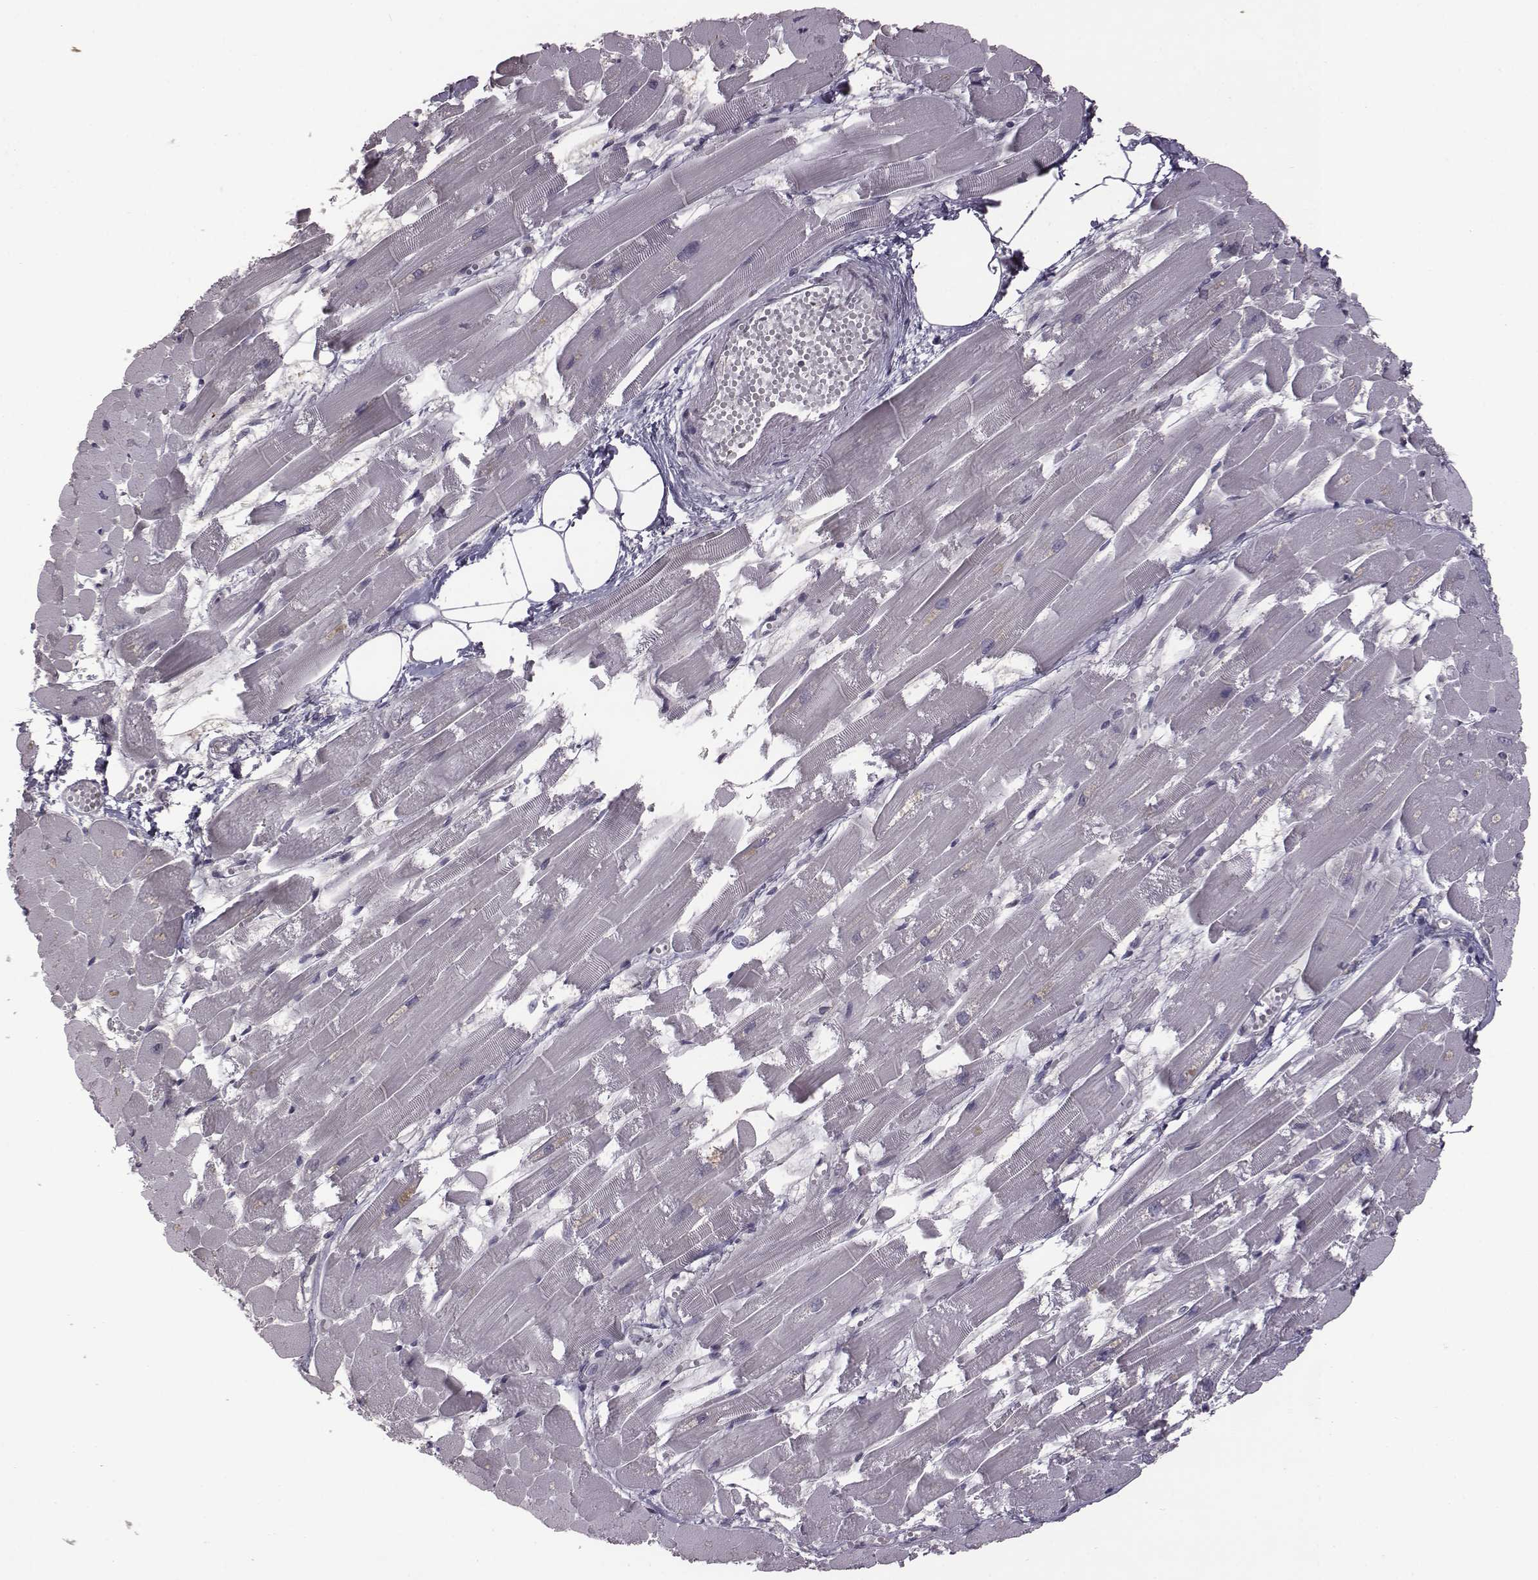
{"staining": {"intensity": "negative", "quantity": "none", "location": "none"}, "tissue": "heart muscle", "cell_type": "Cardiomyocytes", "image_type": "normal", "snomed": [{"axis": "morphology", "description": "Normal tissue, NOS"}, {"axis": "topography", "description": "Heart"}], "caption": "This image is of benign heart muscle stained with immunohistochemistry to label a protein in brown with the nuclei are counter-stained blue. There is no positivity in cardiomyocytes. (DAB immunohistochemistry (IHC), high magnification).", "gene": "BICDL1", "patient": {"sex": "female", "age": 52}}